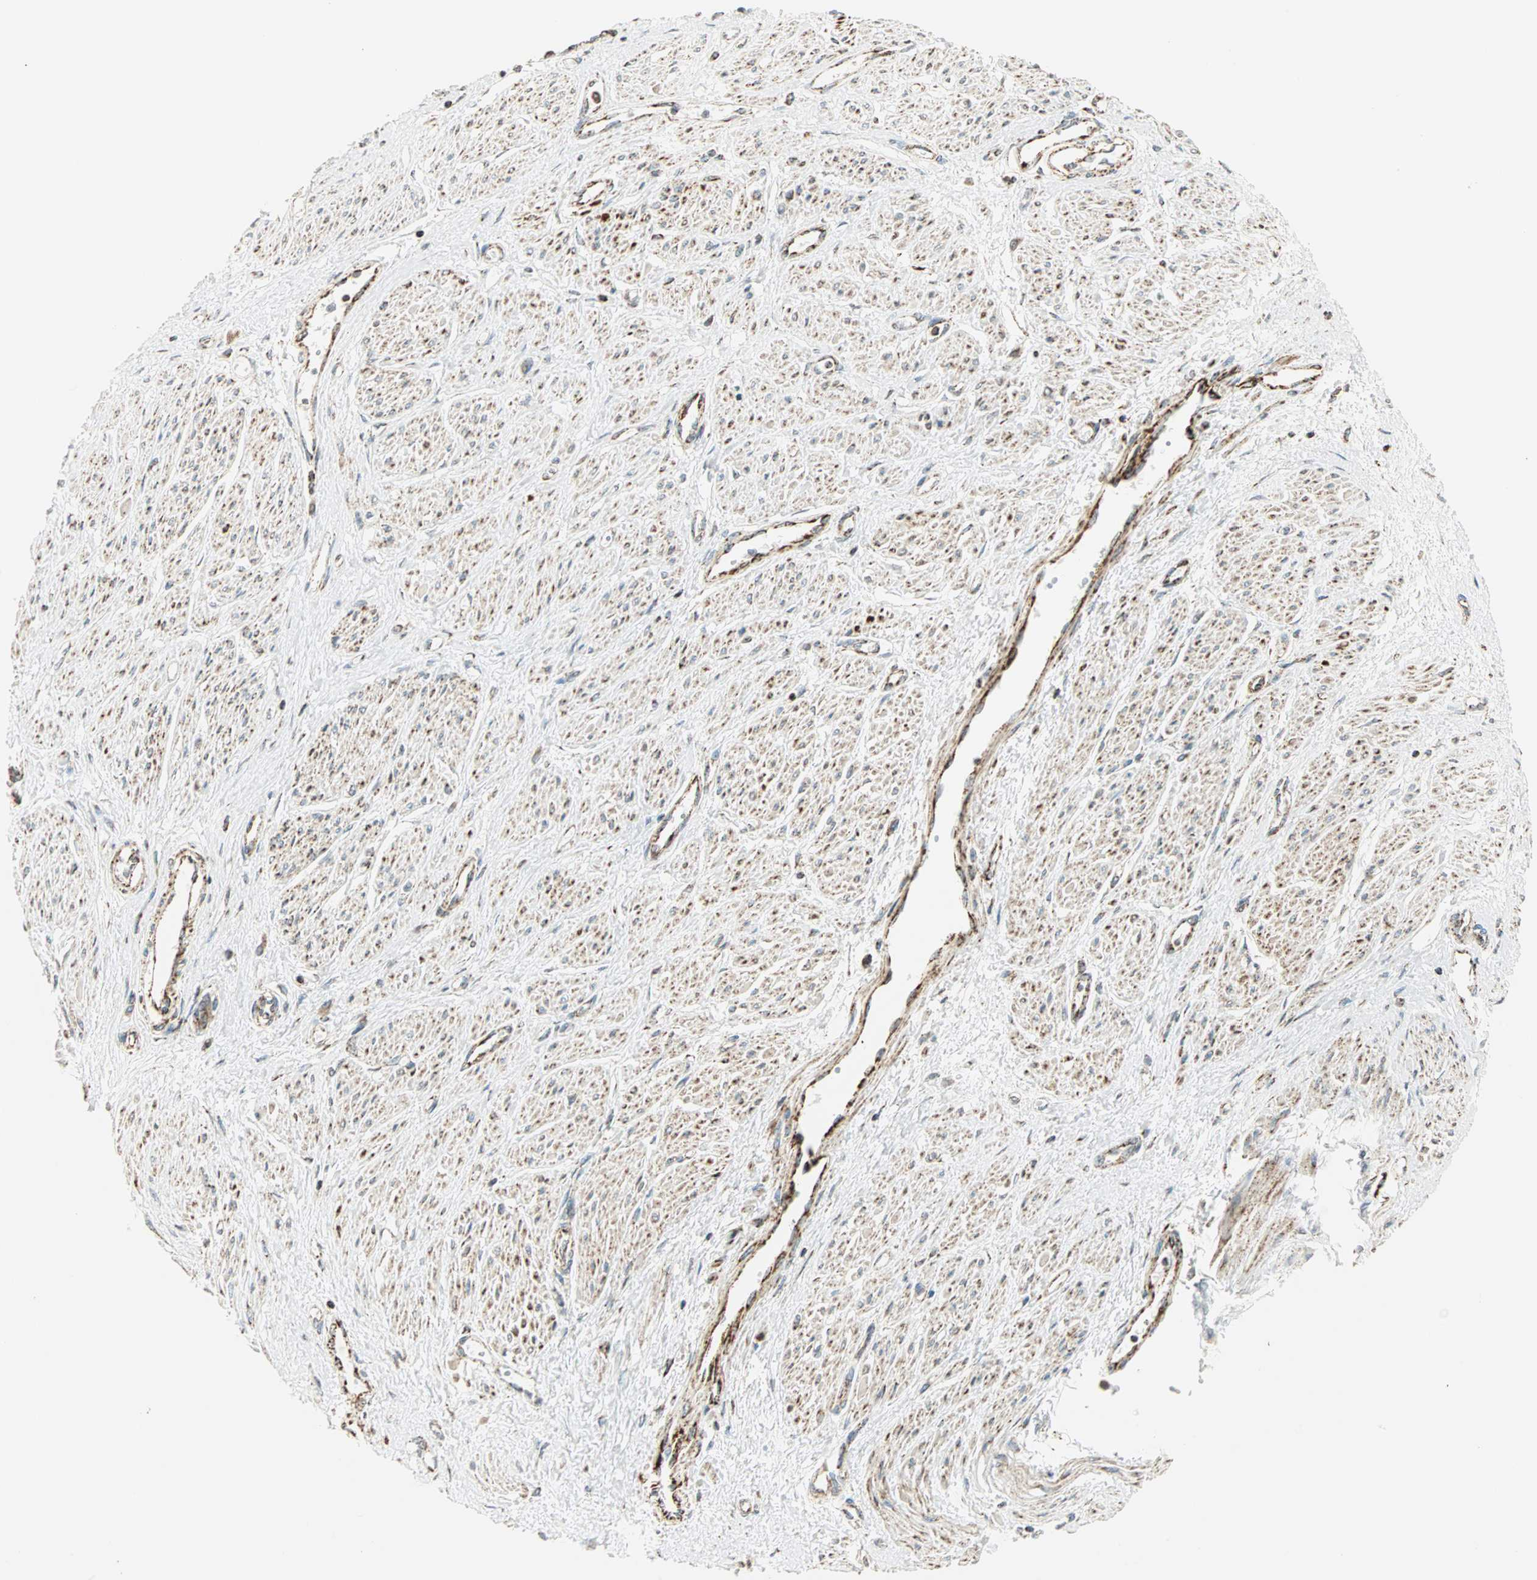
{"staining": {"intensity": "weak", "quantity": "25%-75%", "location": "cytoplasmic/membranous"}, "tissue": "smooth muscle", "cell_type": "Smooth muscle cells", "image_type": "normal", "snomed": [{"axis": "morphology", "description": "Normal tissue, NOS"}, {"axis": "topography", "description": "Smooth muscle"}, {"axis": "topography", "description": "Uterus"}], "caption": "A low amount of weak cytoplasmic/membranous positivity is seen in approximately 25%-75% of smooth muscle cells in benign smooth muscle. The staining is performed using DAB (3,3'-diaminobenzidine) brown chromogen to label protein expression. The nuclei are counter-stained blue using hematoxylin.", "gene": "SPRY4", "patient": {"sex": "female", "age": 39}}